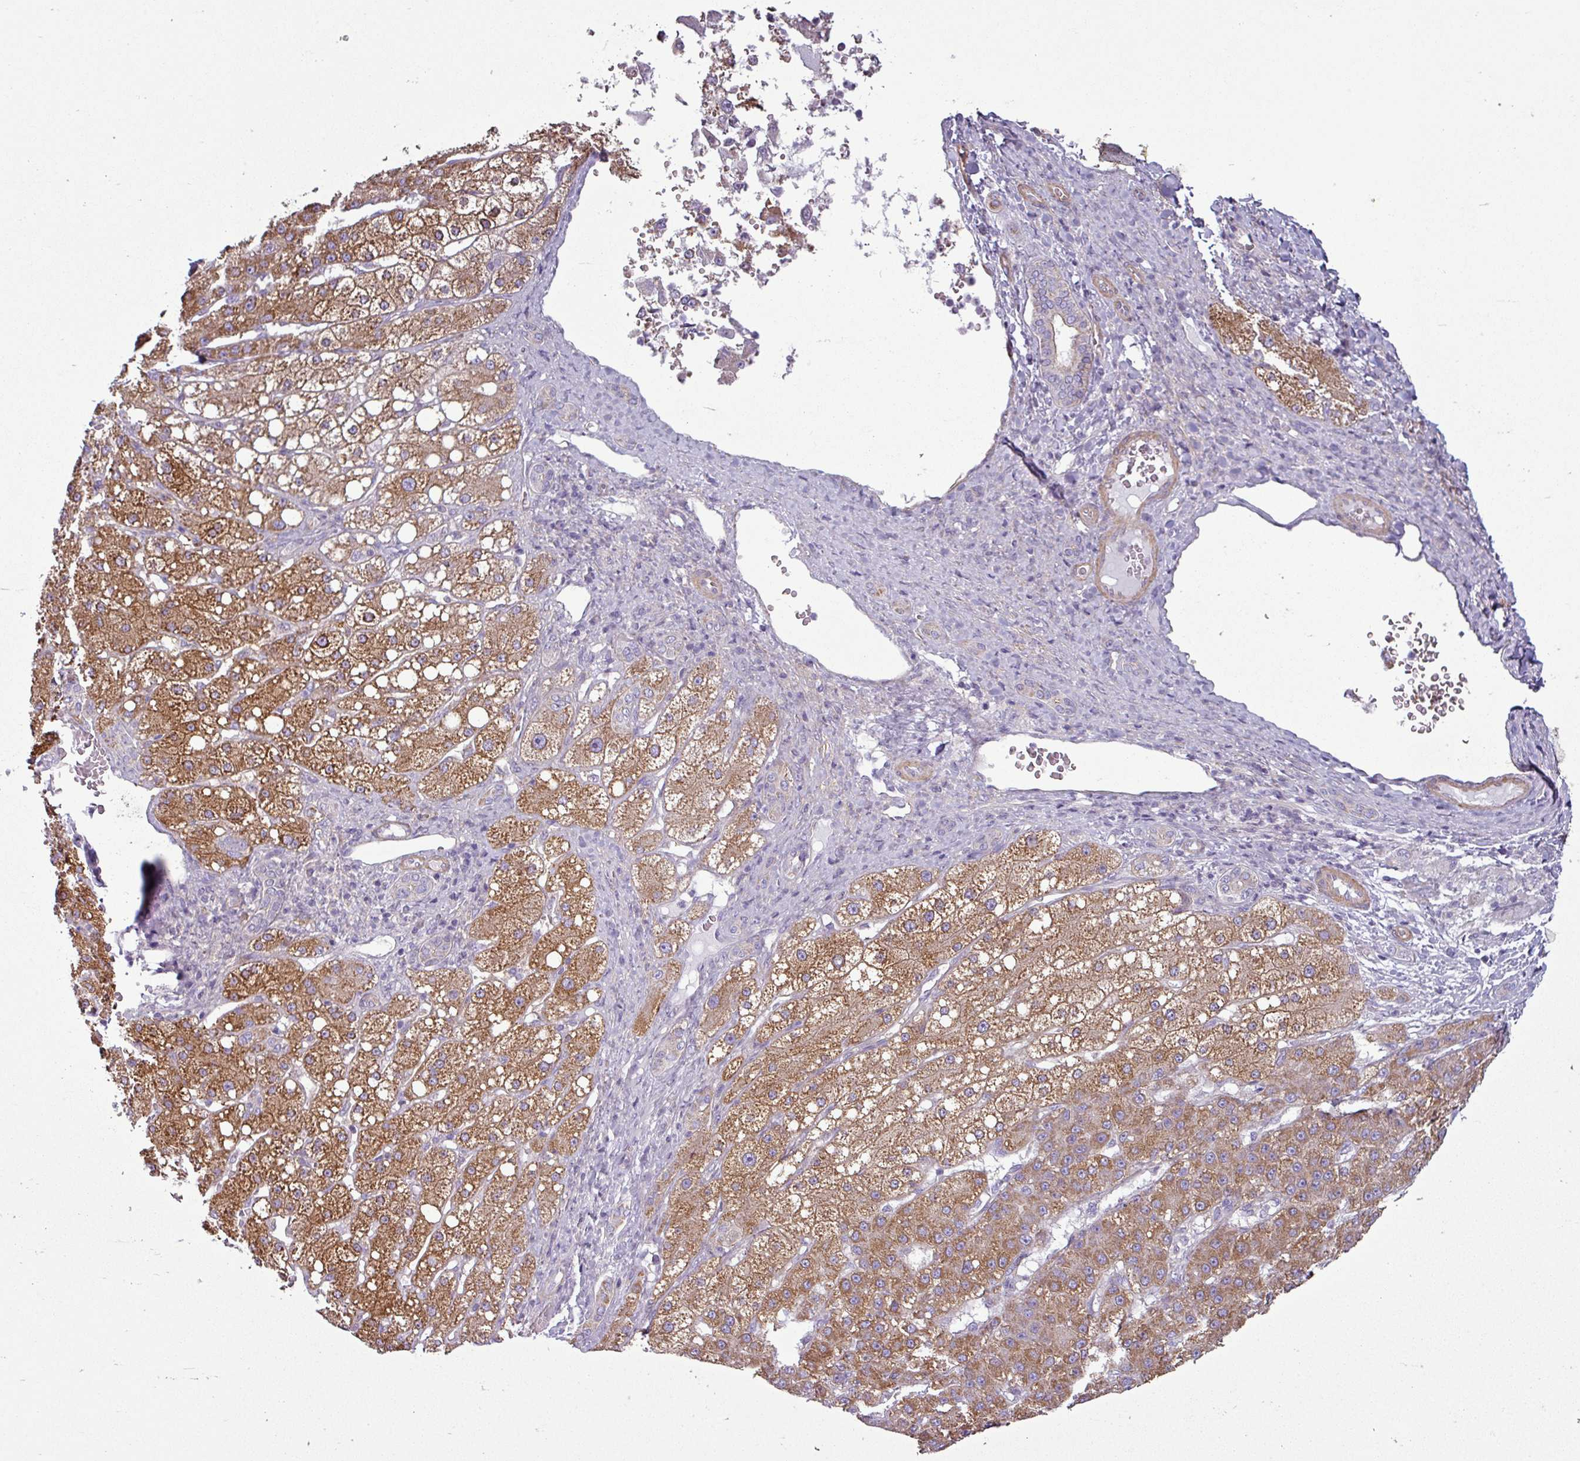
{"staining": {"intensity": "moderate", "quantity": ">75%", "location": "cytoplasmic/membranous"}, "tissue": "liver cancer", "cell_type": "Tumor cells", "image_type": "cancer", "snomed": [{"axis": "morphology", "description": "Carcinoma, Hepatocellular, NOS"}, {"axis": "topography", "description": "Liver"}], "caption": "Moderate cytoplasmic/membranous expression is seen in approximately >75% of tumor cells in hepatocellular carcinoma (liver).", "gene": "BTN2A2", "patient": {"sex": "male", "age": 67}}